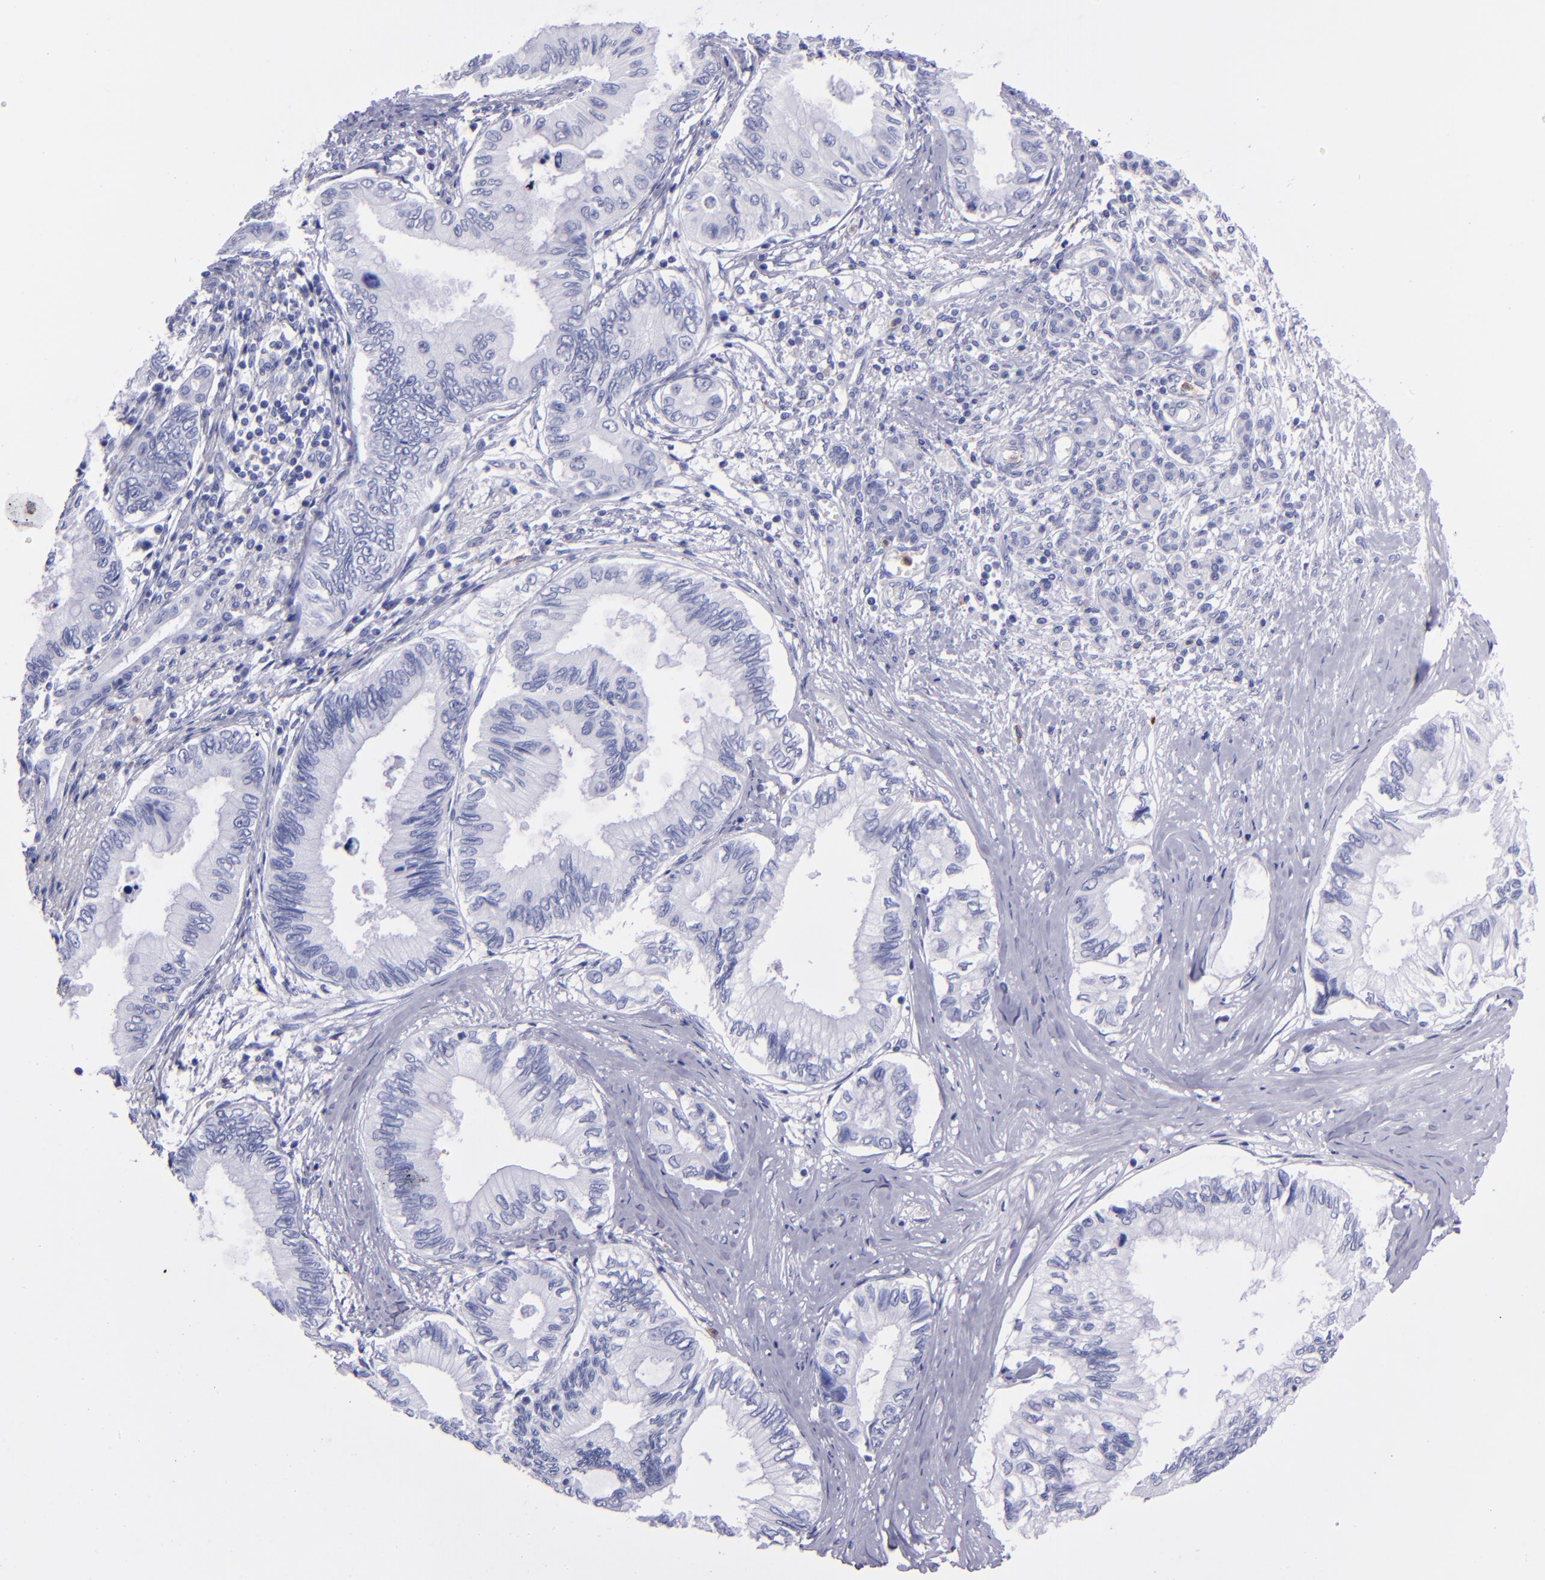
{"staining": {"intensity": "negative", "quantity": "none", "location": "none"}, "tissue": "pancreatic cancer", "cell_type": "Tumor cells", "image_type": "cancer", "snomed": [{"axis": "morphology", "description": "Adenocarcinoma, NOS"}, {"axis": "topography", "description": "Pancreas"}], "caption": "Immunohistochemical staining of pancreatic adenocarcinoma exhibits no significant positivity in tumor cells.", "gene": "CR1", "patient": {"sex": "female", "age": 66}}